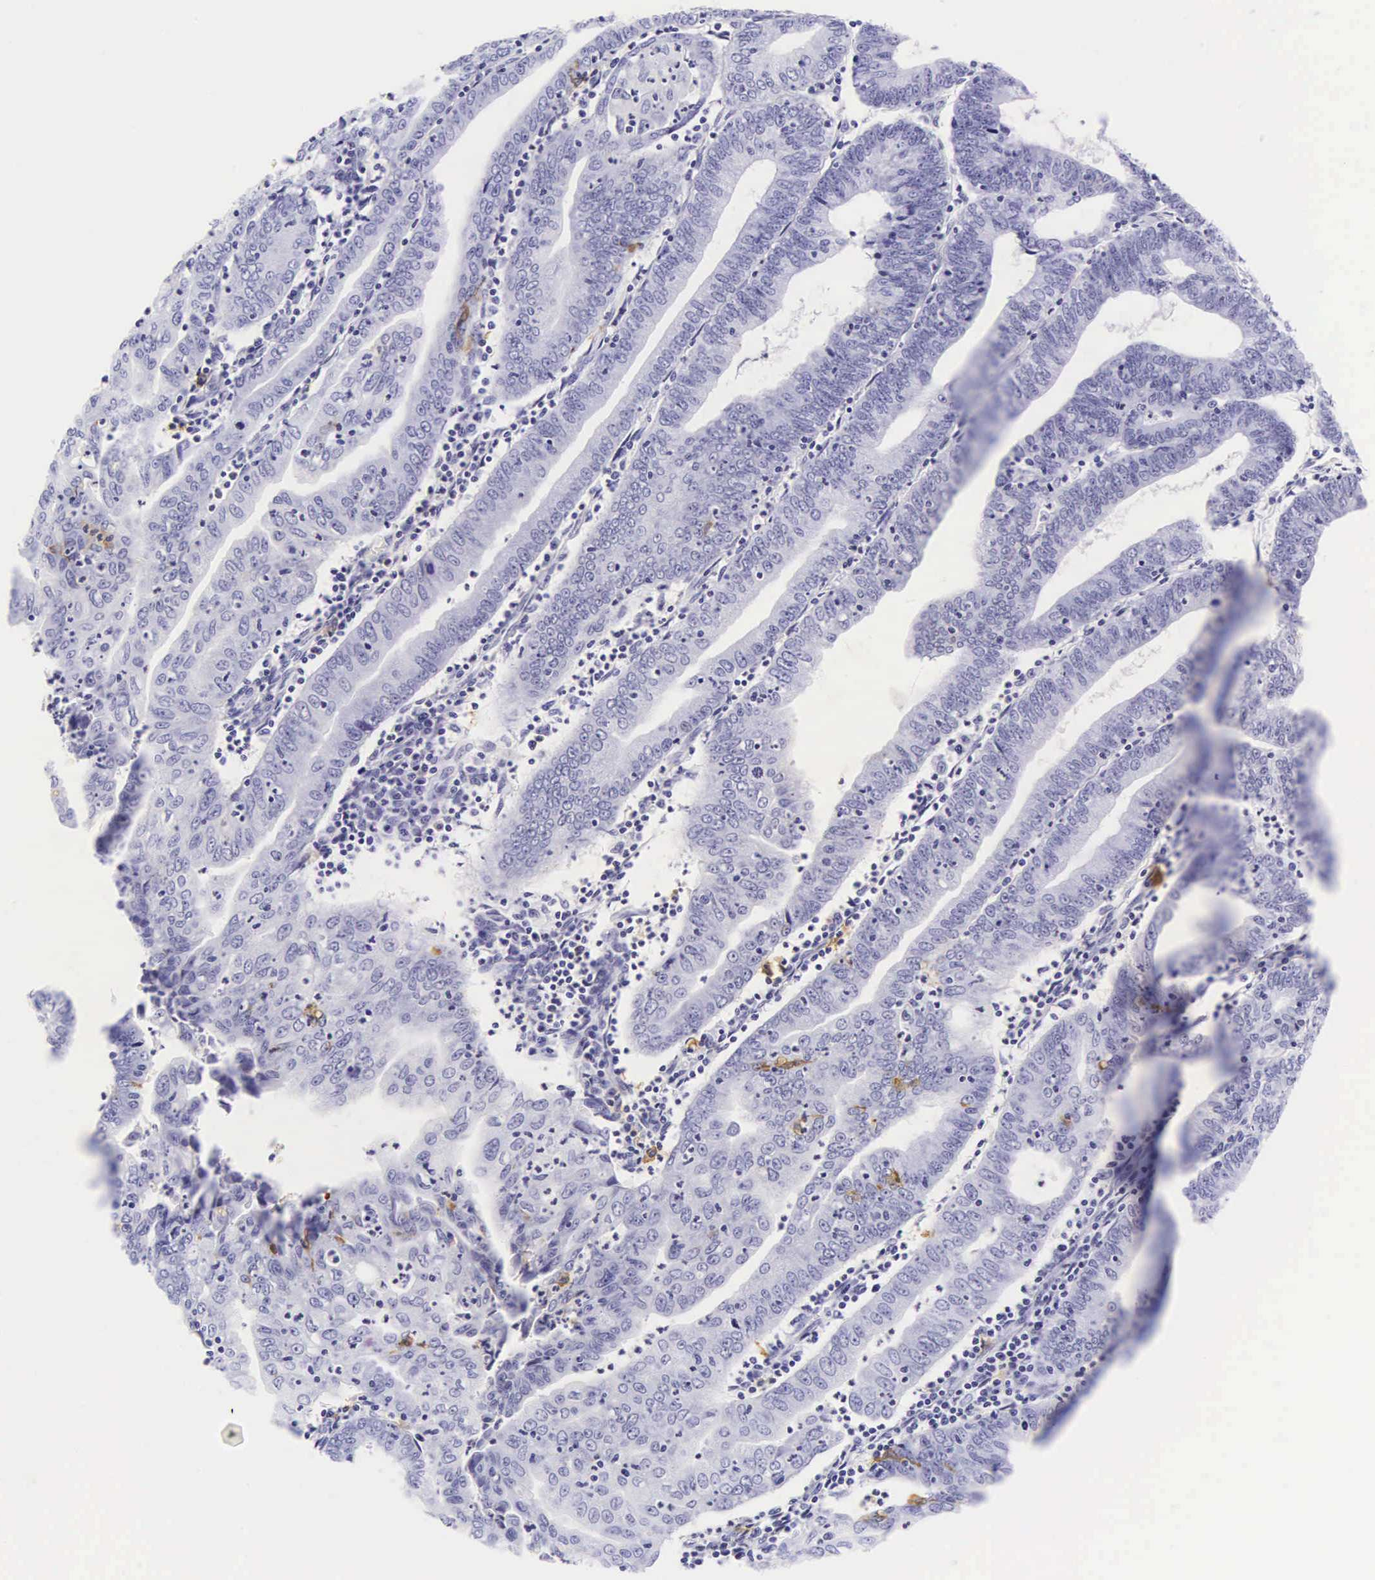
{"staining": {"intensity": "negative", "quantity": "none", "location": "none"}, "tissue": "endometrial cancer", "cell_type": "Tumor cells", "image_type": "cancer", "snomed": [{"axis": "morphology", "description": "Adenocarcinoma, NOS"}, {"axis": "topography", "description": "Endometrium"}], "caption": "Image shows no significant protein positivity in tumor cells of endometrial adenocarcinoma. Nuclei are stained in blue.", "gene": "CD1A", "patient": {"sex": "female", "age": 60}}